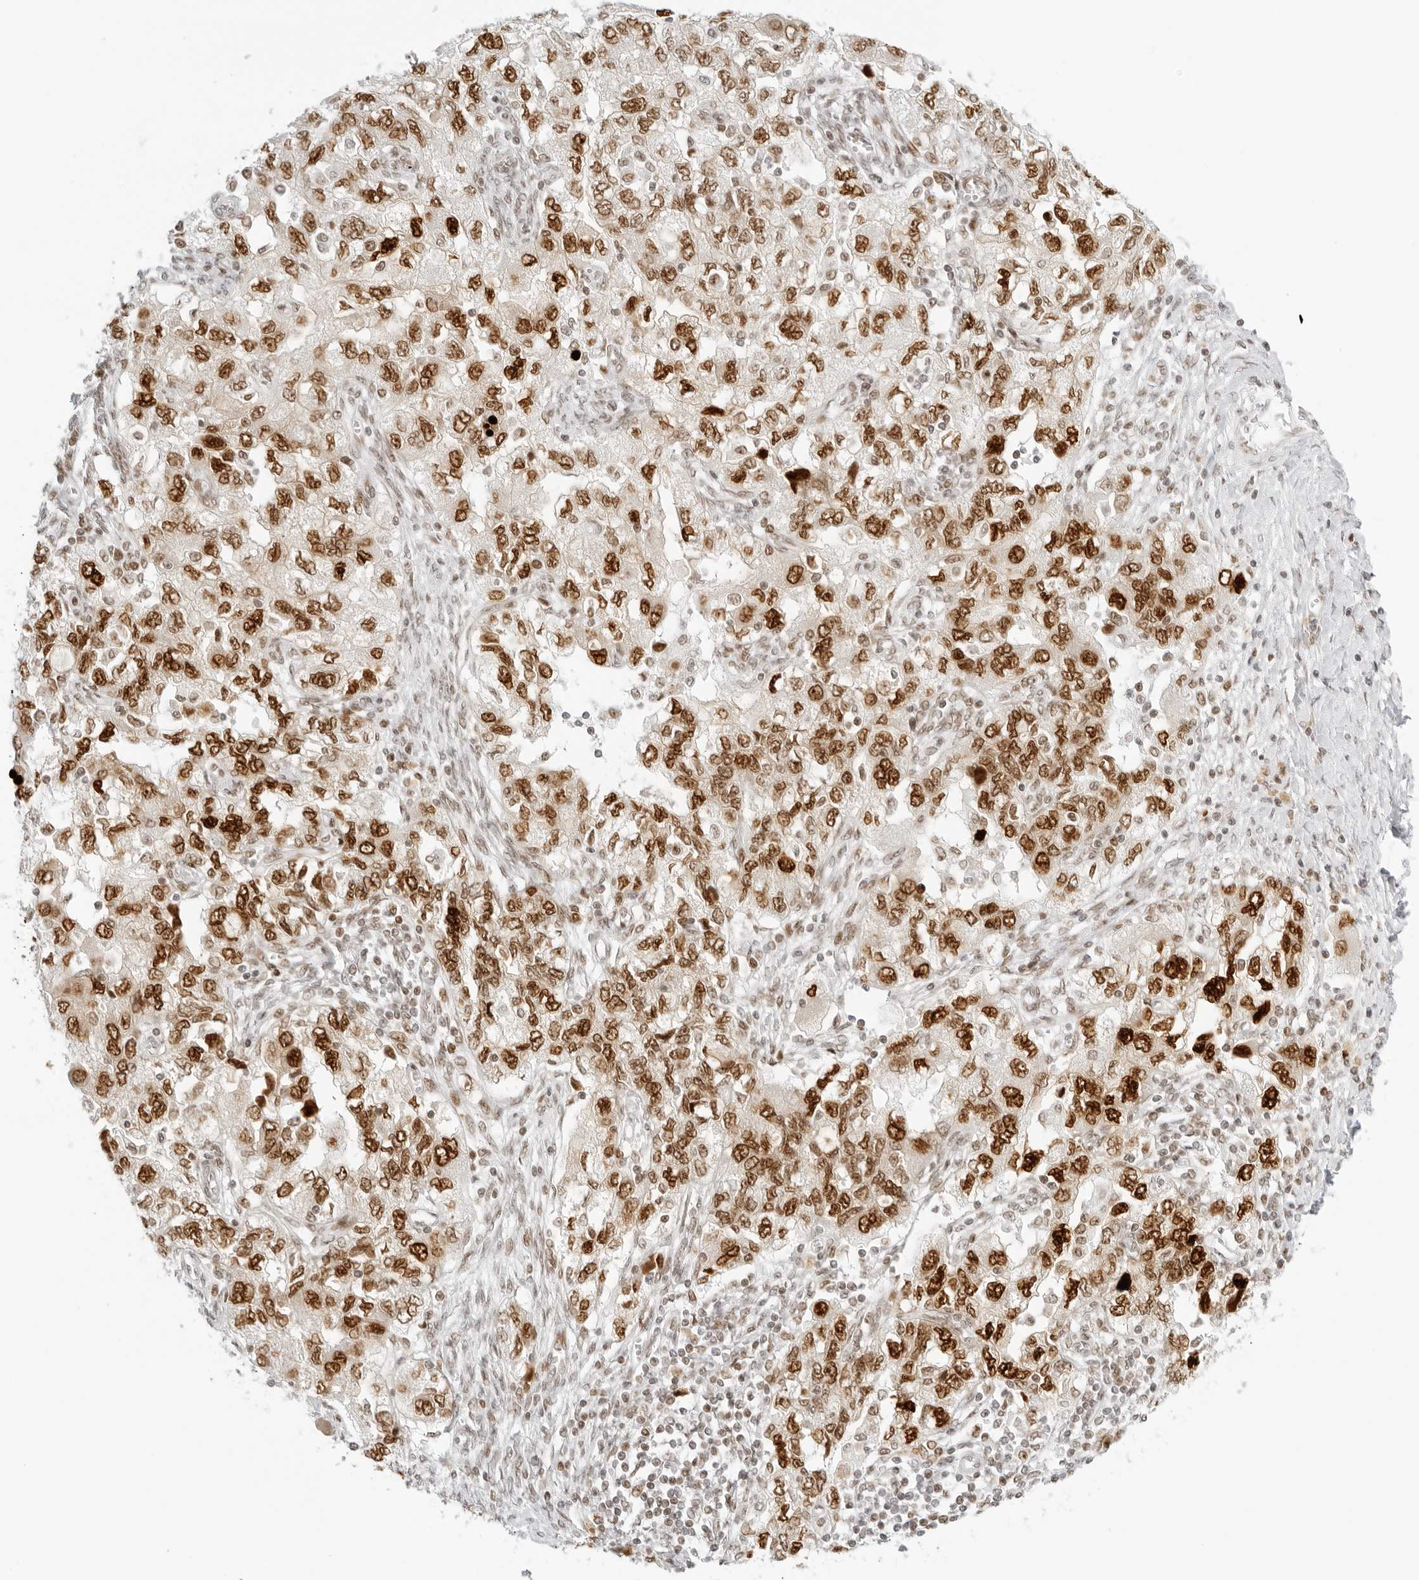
{"staining": {"intensity": "moderate", "quantity": ">75%", "location": "nuclear"}, "tissue": "ovarian cancer", "cell_type": "Tumor cells", "image_type": "cancer", "snomed": [{"axis": "morphology", "description": "Carcinoma, NOS"}, {"axis": "morphology", "description": "Cystadenocarcinoma, serous, NOS"}, {"axis": "topography", "description": "Ovary"}], "caption": "Ovarian serous cystadenocarcinoma stained with a protein marker displays moderate staining in tumor cells.", "gene": "RCC1", "patient": {"sex": "female", "age": 69}}